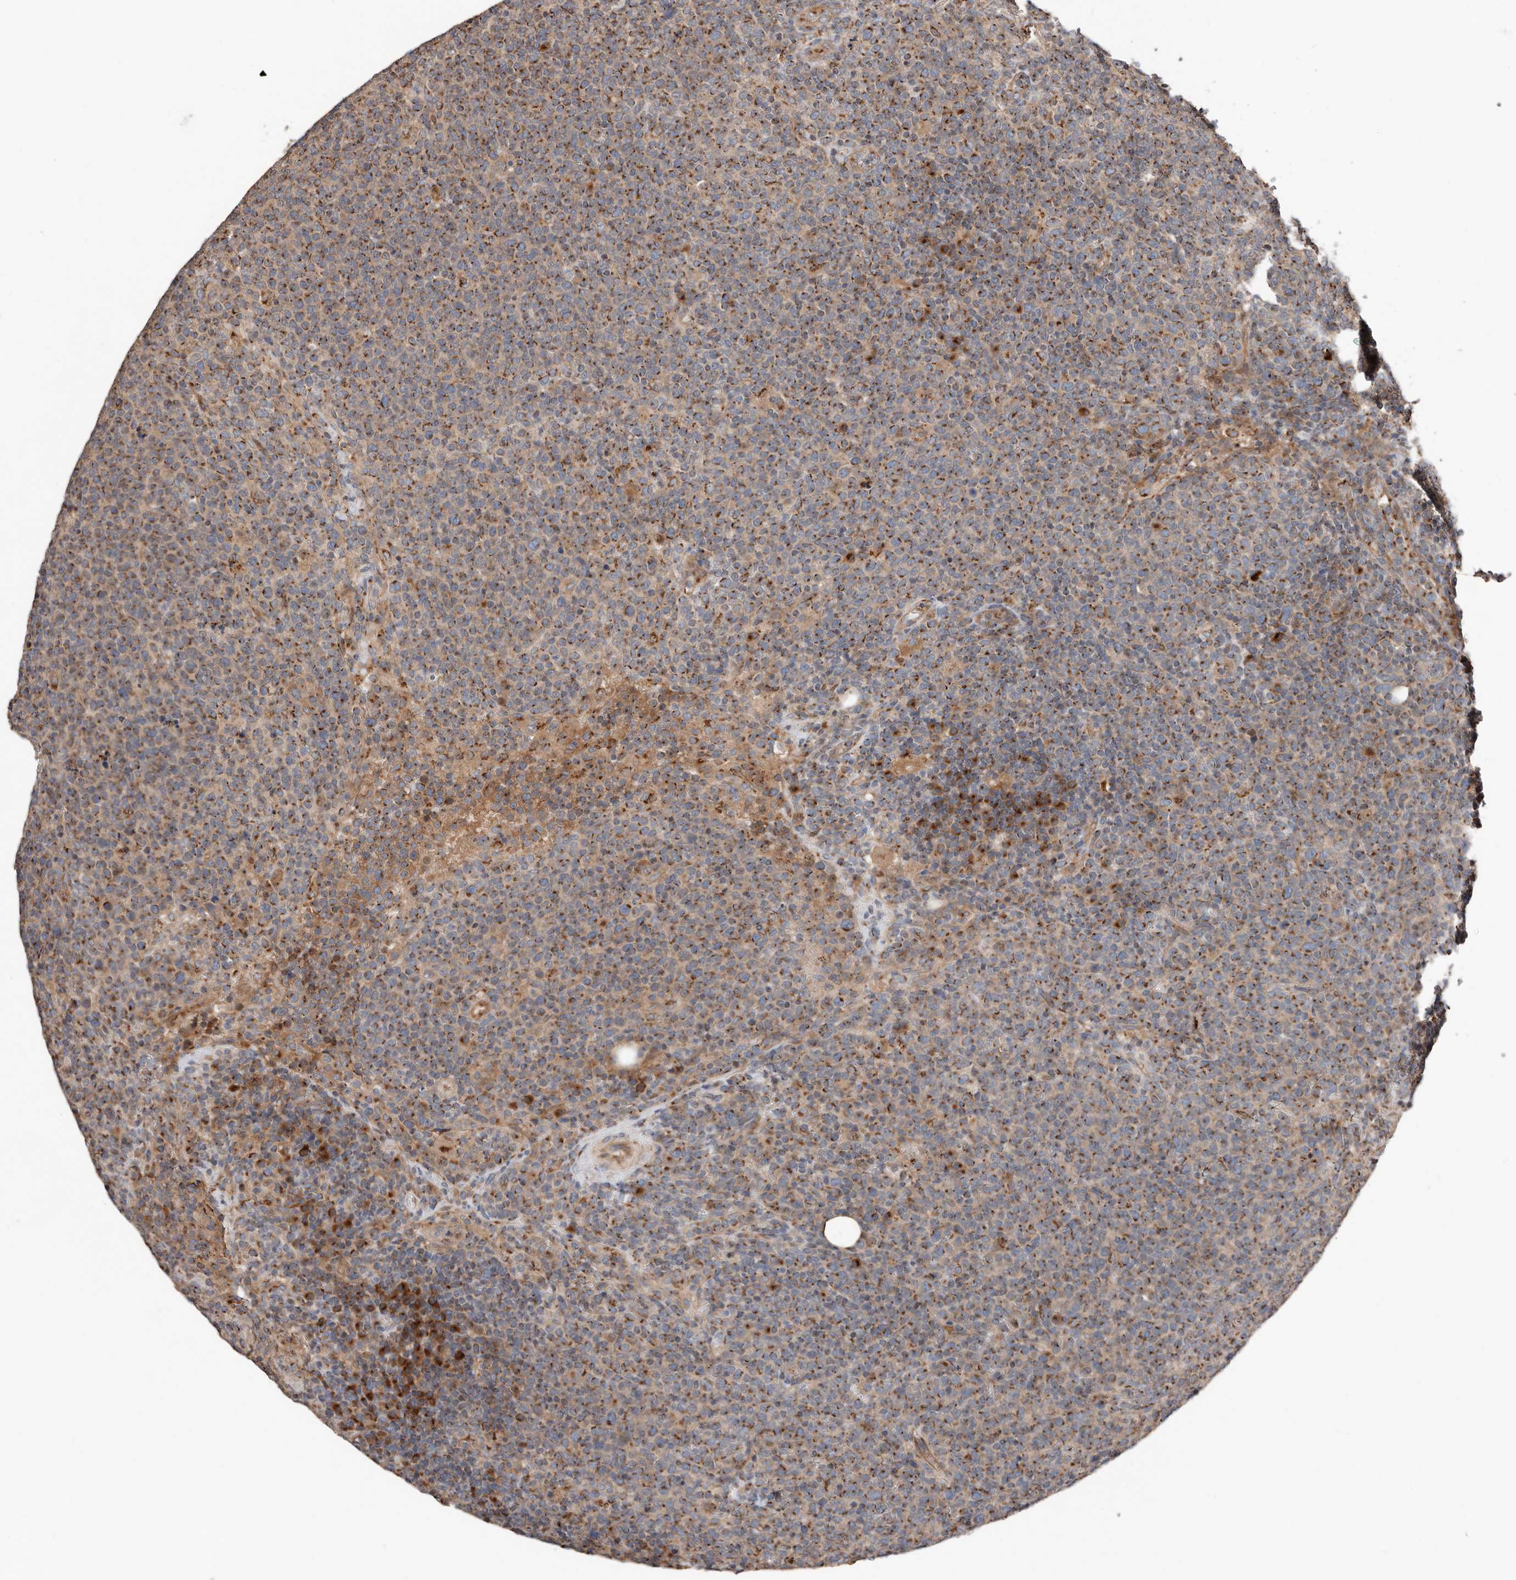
{"staining": {"intensity": "moderate", "quantity": ">75%", "location": "cytoplasmic/membranous"}, "tissue": "lymphoma", "cell_type": "Tumor cells", "image_type": "cancer", "snomed": [{"axis": "morphology", "description": "Malignant lymphoma, non-Hodgkin's type, High grade"}, {"axis": "topography", "description": "Lymph node"}], "caption": "Lymphoma was stained to show a protein in brown. There is medium levels of moderate cytoplasmic/membranous positivity in approximately >75% of tumor cells. The protein of interest is shown in brown color, while the nuclei are stained blue.", "gene": "COG1", "patient": {"sex": "male", "age": 61}}